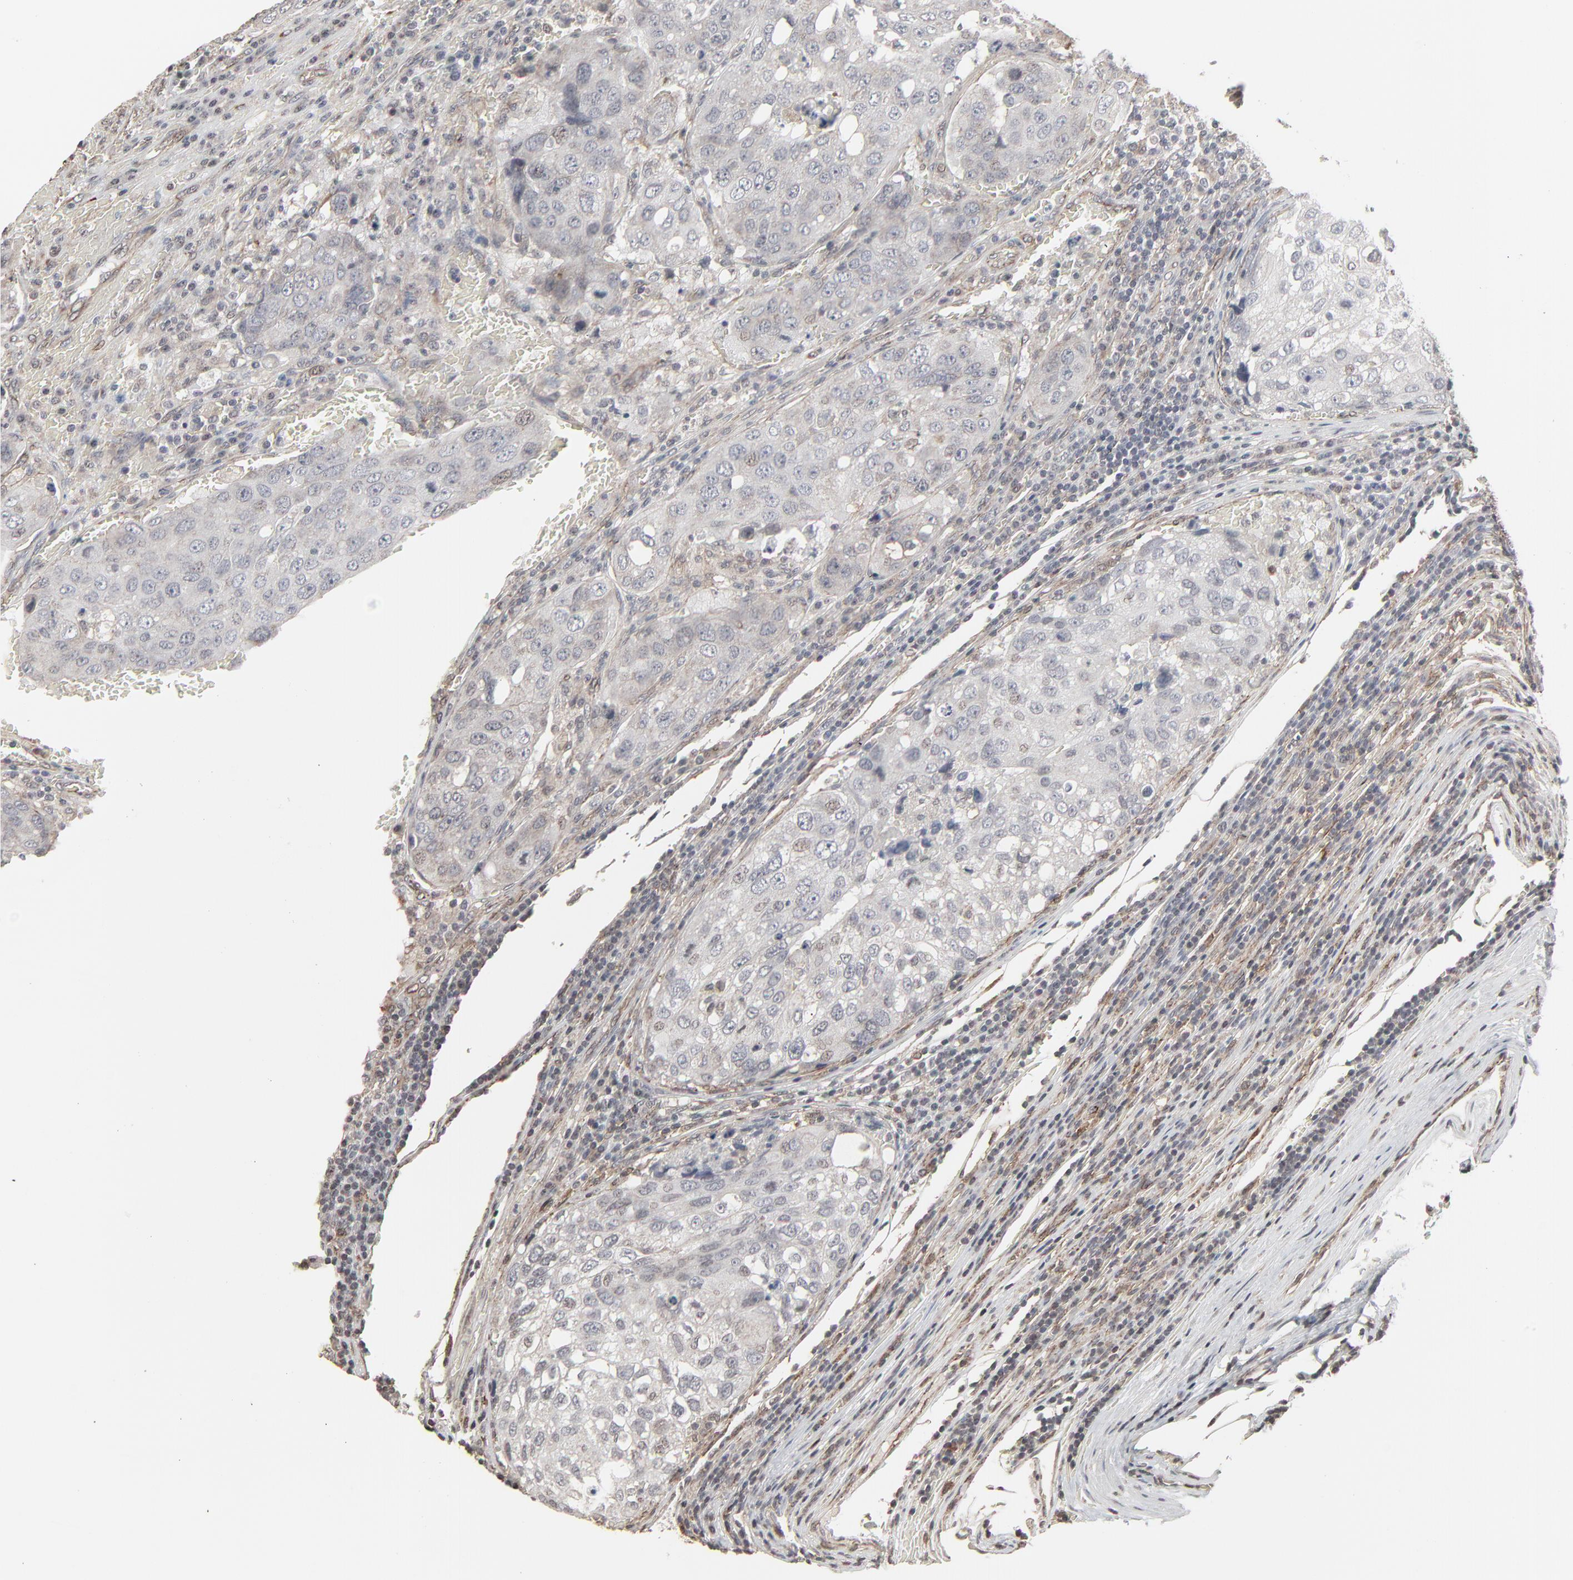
{"staining": {"intensity": "negative", "quantity": "none", "location": "none"}, "tissue": "urothelial cancer", "cell_type": "Tumor cells", "image_type": "cancer", "snomed": [{"axis": "morphology", "description": "Urothelial carcinoma, High grade"}, {"axis": "topography", "description": "Lymph node"}, {"axis": "topography", "description": "Urinary bladder"}], "caption": "This image is of urothelial cancer stained with immunohistochemistry (IHC) to label a protein in brown with the nuclei are counter-stained blue. There is no positivity in tumor cells.", "gene": "CTNND1", "patient": {"sex": "male", "age": 51}}